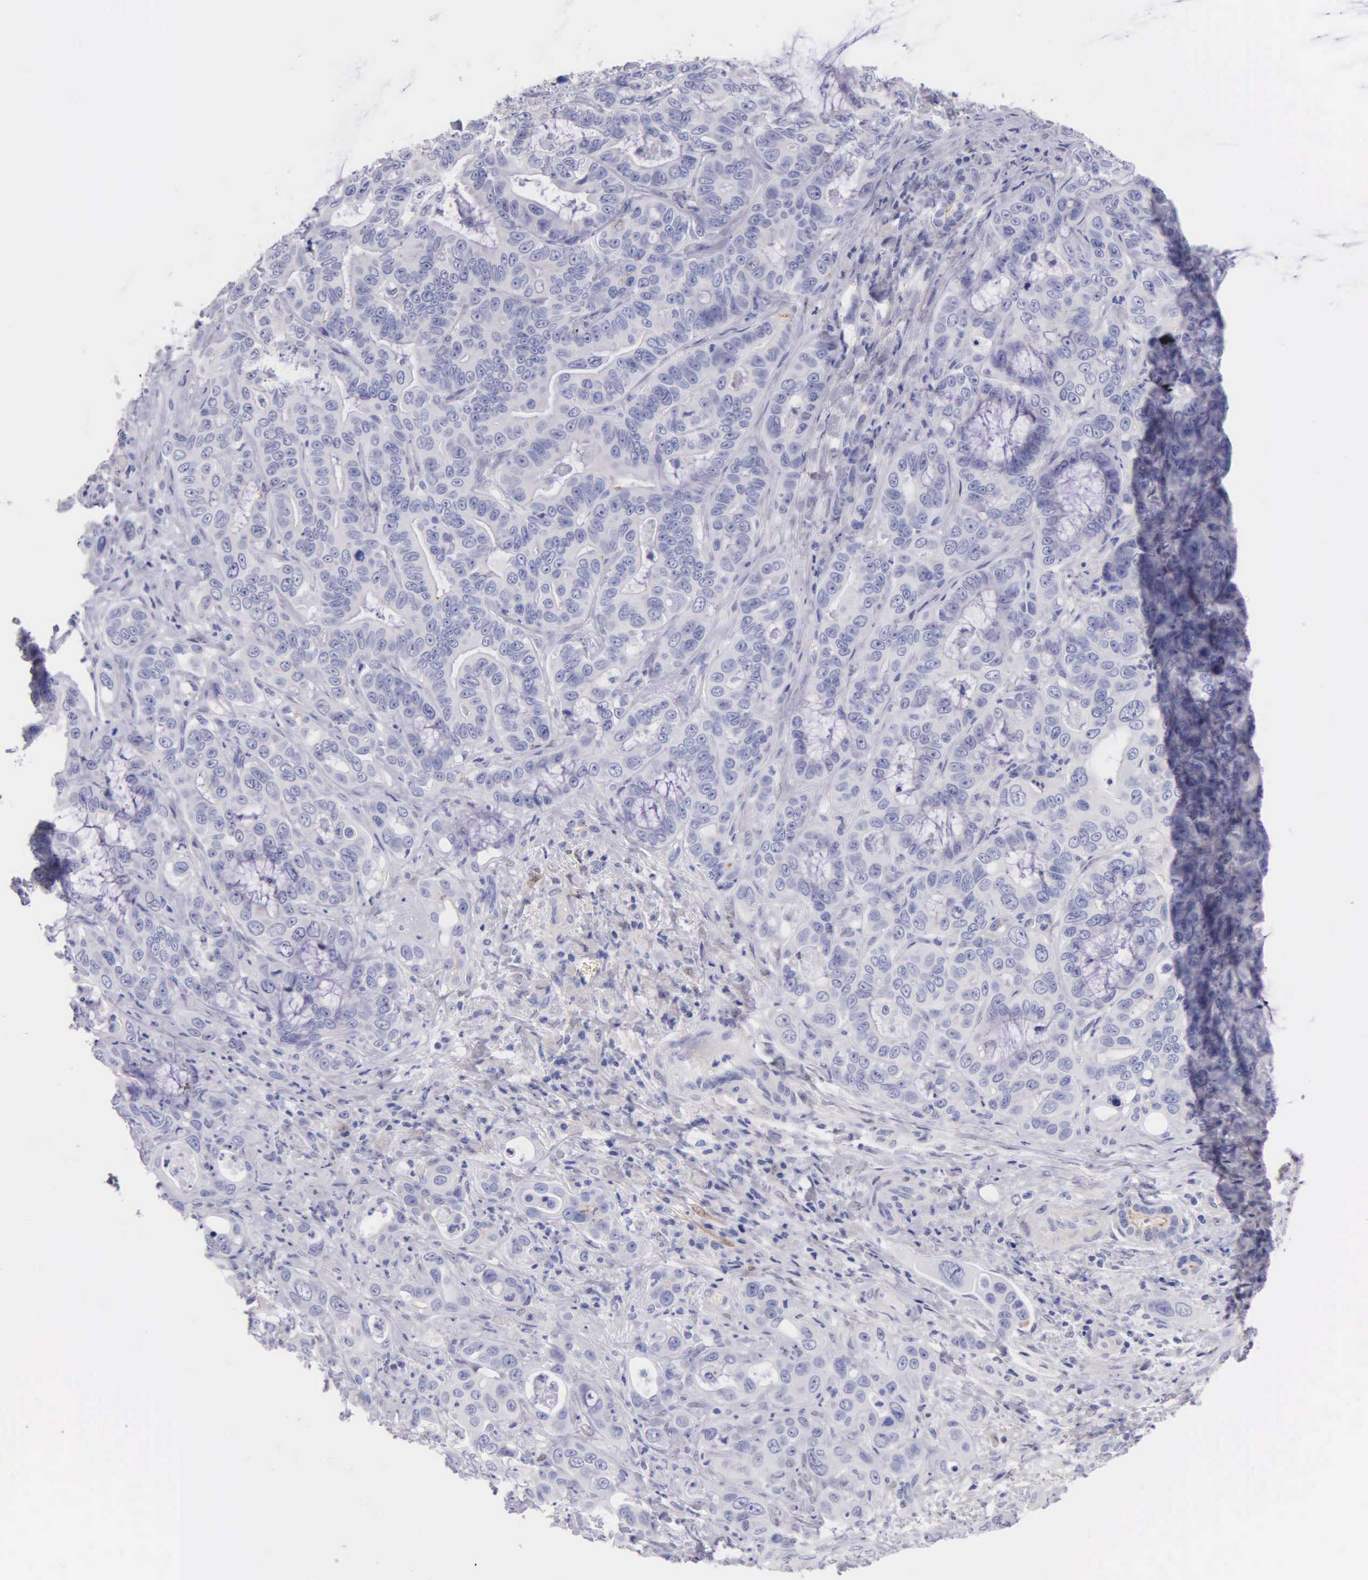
{"staining": {"intensity": "negative", "quantity": "none", "location": "none"}, "tissue": "liver cancer", "cell_type": "Tumor cells", "image_type": "cancer", "snomed": [{"axis": "morphology", "description": "Cholangiocarcinoma"}, {"axis": "topography", "description": "Liver"}], "caption": "Immunohistochemistry (IHC) of liver cholangiocarcinoma demonstrates no positivity in tumor cells. Nuclei are stained in blue.", "gene": "GSTT2", "patient": {"sex": "female", "age": 79}}